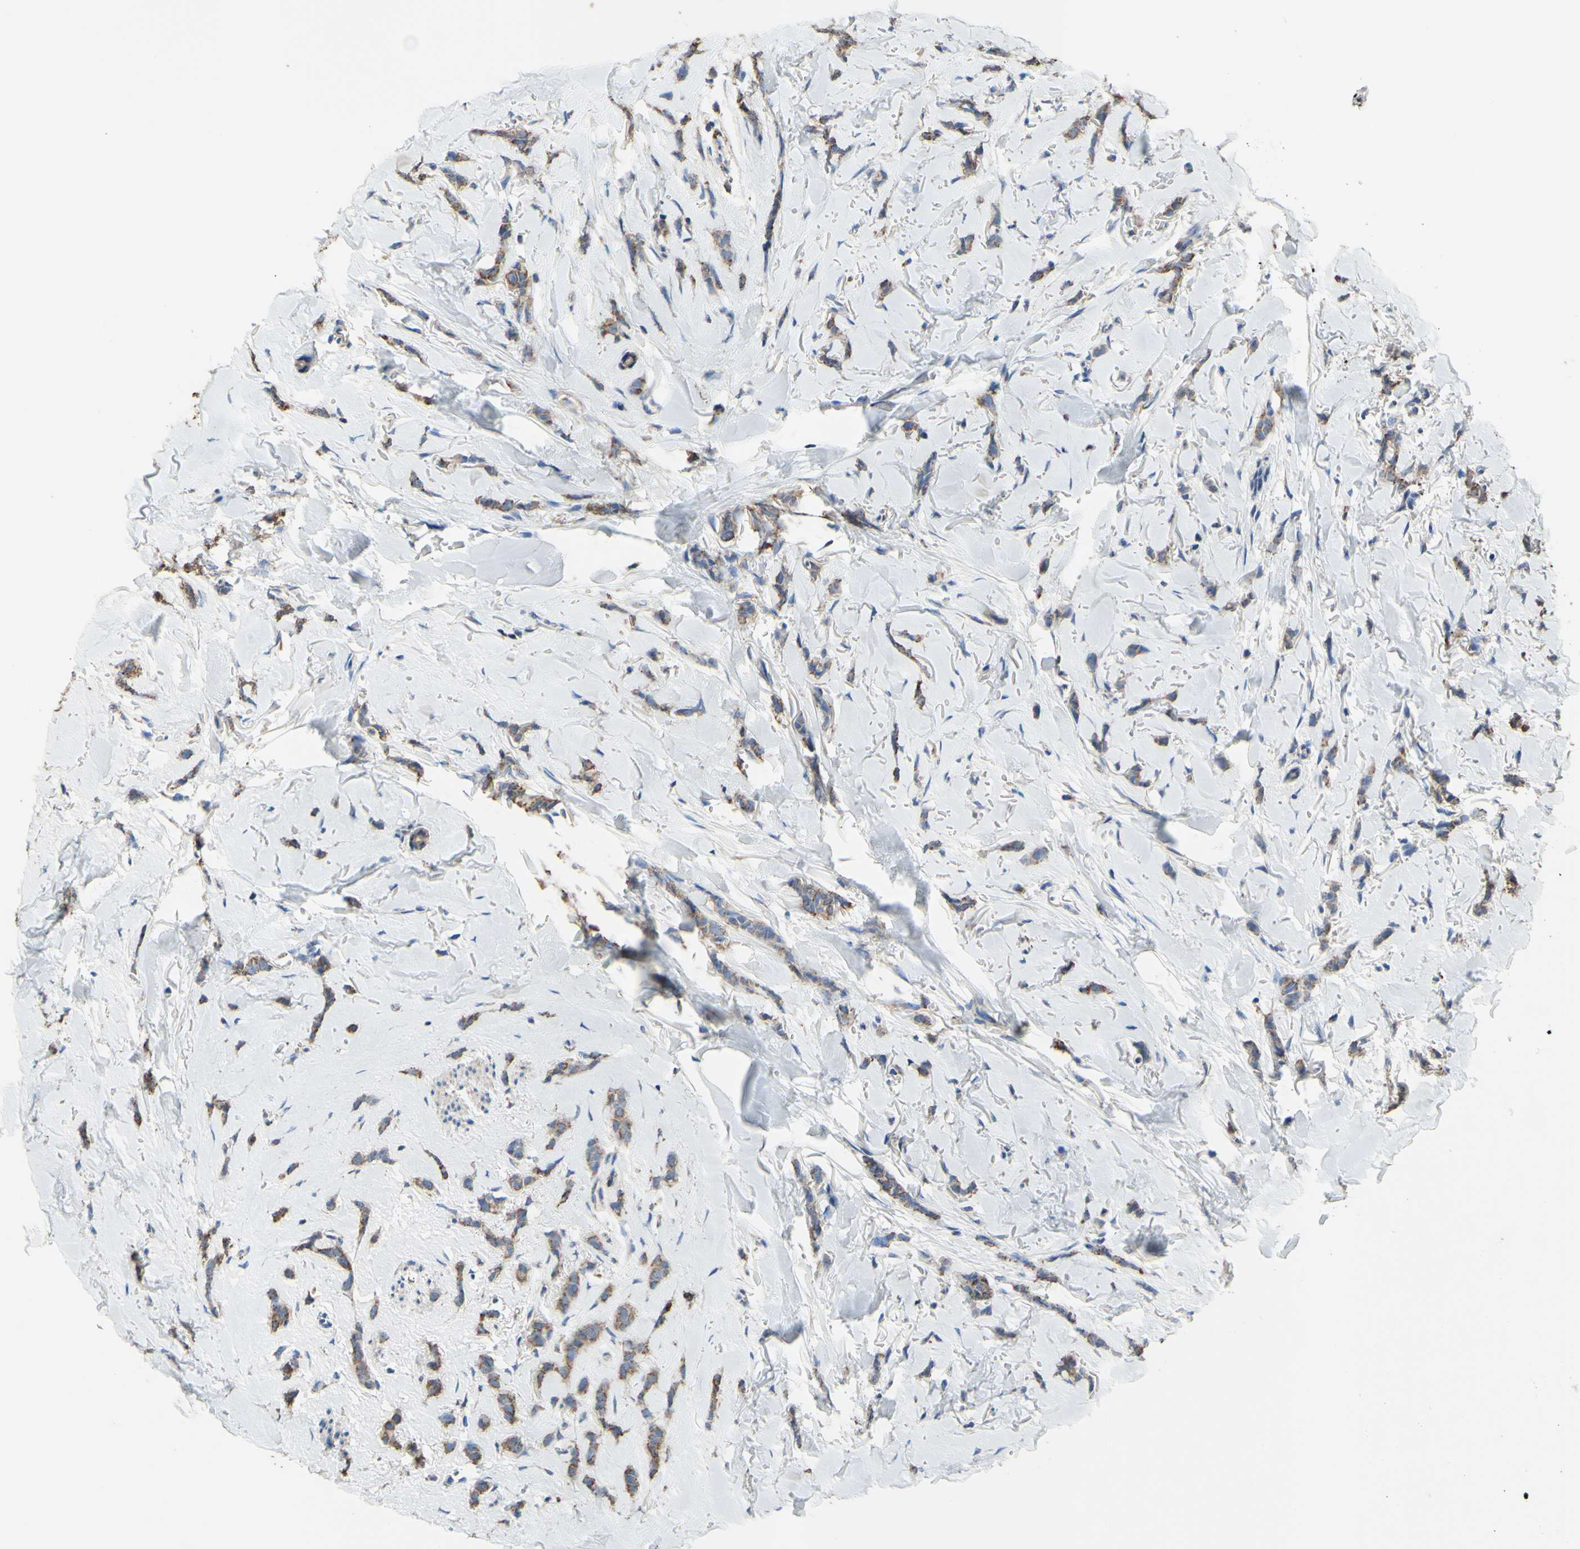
{"staining": {"intensity": "moderate", "quantity": ">75%", "location": "cytoplasmic/membranous"}, "tissue": "breast cancer", "cell_type": "Tumor cells", "image_type": "cancer", "snomed": [{"axis": "morphology", "description": "Lobular carcinoma"}, {"axis": "topography", "description": "Skin"}, {"axis": "topography", "description": "Breast"}], "caption": "This is a histology image of IHC staining of breast lobular carcinoma, which shows moderate staining in the cytoplasmic/membranous of tumor cells.", "gene": "CMKLR2", "patient": {"sex": "female", "age": 46}}